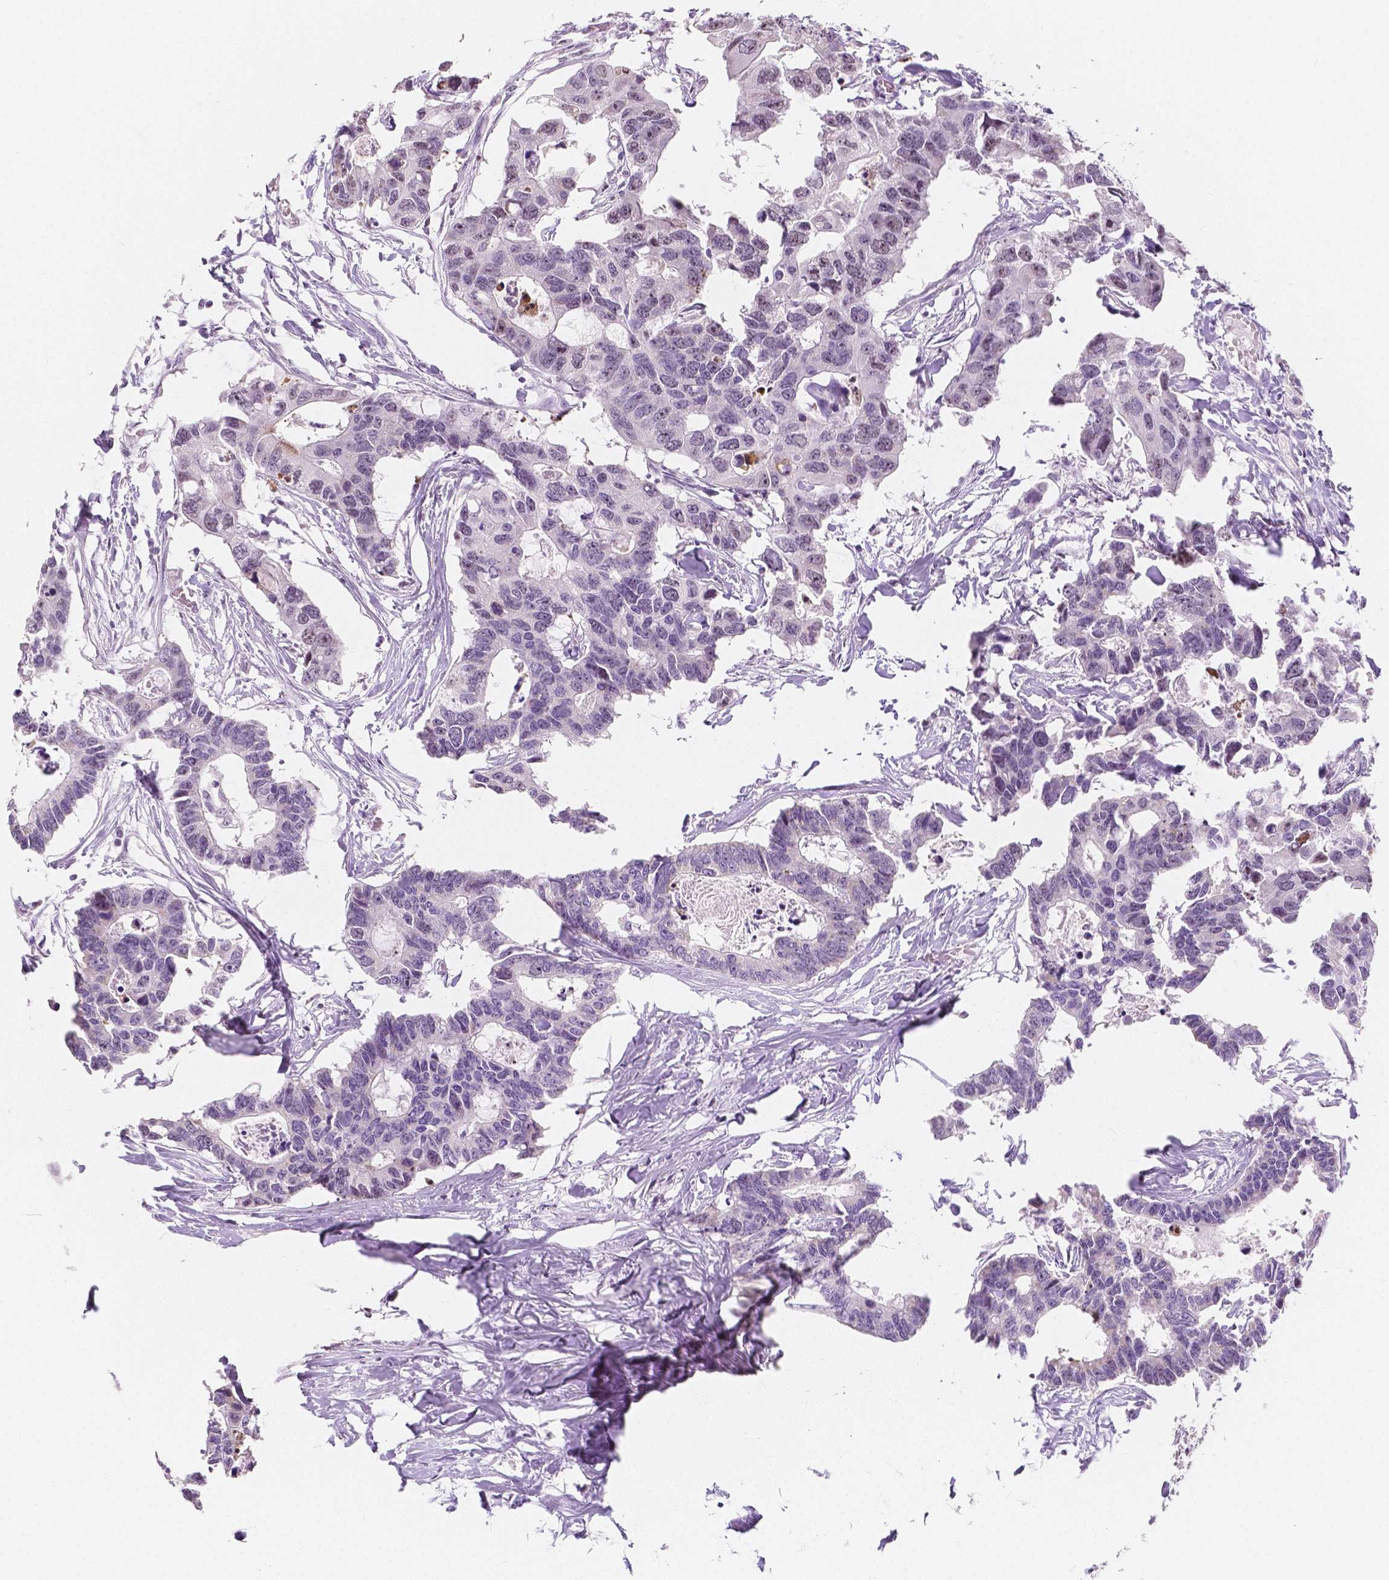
{"staining": {"intensity": "weak", "quantity": "<25%", "location": "nuclear"}, "tissue": "colorectal cancer", "cell_type": "Tumor cells", "image_type": "cancer", "snomed": [{"axis": "morphology", "description": "Adenocarcinoma, NOS"}, {"axis": "topography", "description": "Rectum"}], "caption": "The IHC image has no significant positivity in tumor cells of colorectal adenocarcinoma tissue.", "gene": "NOLC1", "patient": {"sex": "male", "age": 57}}